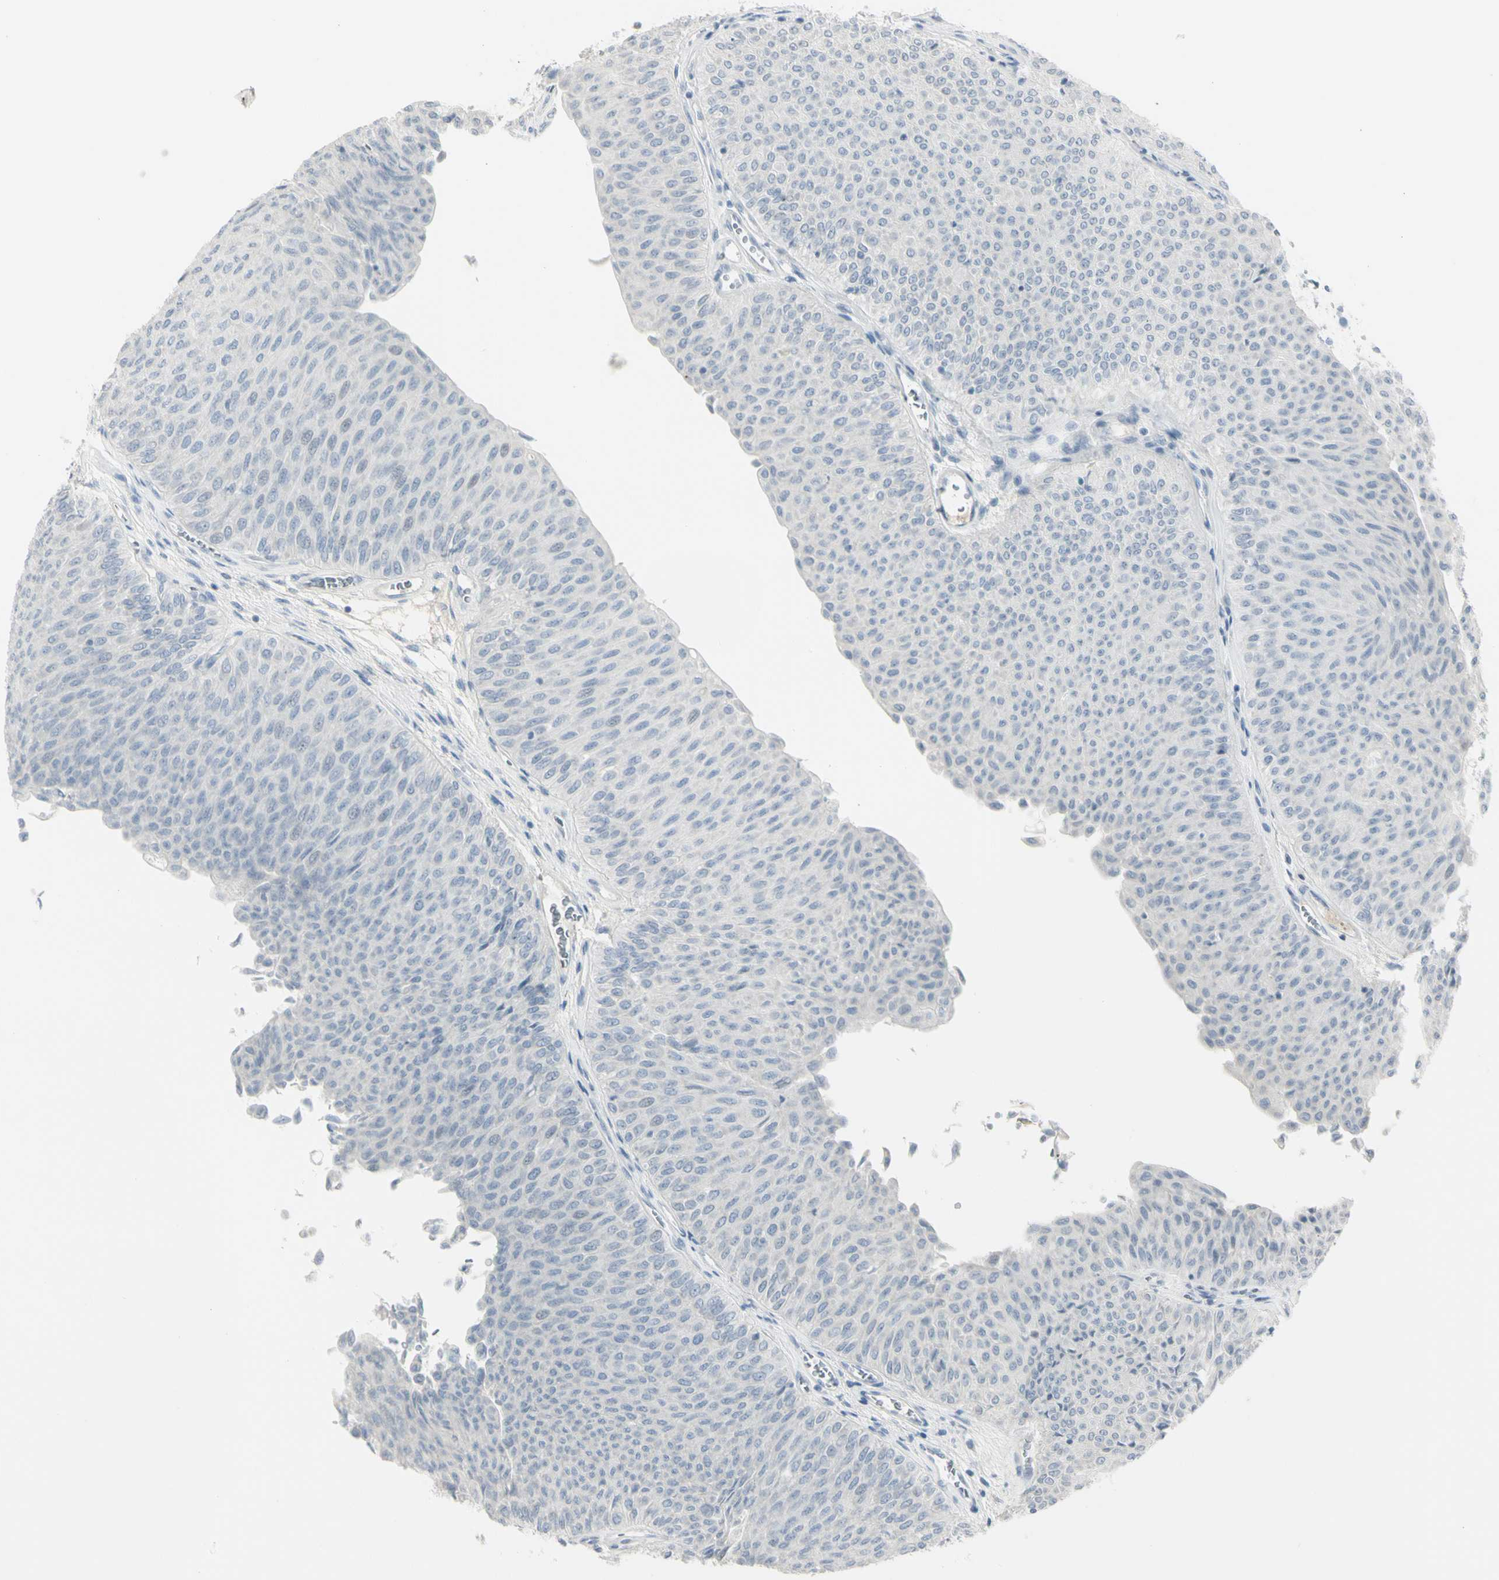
{"staining": {"intensity": "negative", "quantity": "none", "location": "none"}, "tissue": "urothelial cancer", "cell_type": "Tumor cells", "image_type": "cancer", "snomed": [{"axis": "morphology", "description": "Urothelial carcinoma, Low grade"}, {"axis": "topography", "description": "Urinary bladder"}], "caption": "Tumor cells show no significant protein staining in urothelial carcinoma (low-grade).", "gene": "PIP", "patient": {"sex": "male", "age": 78}}